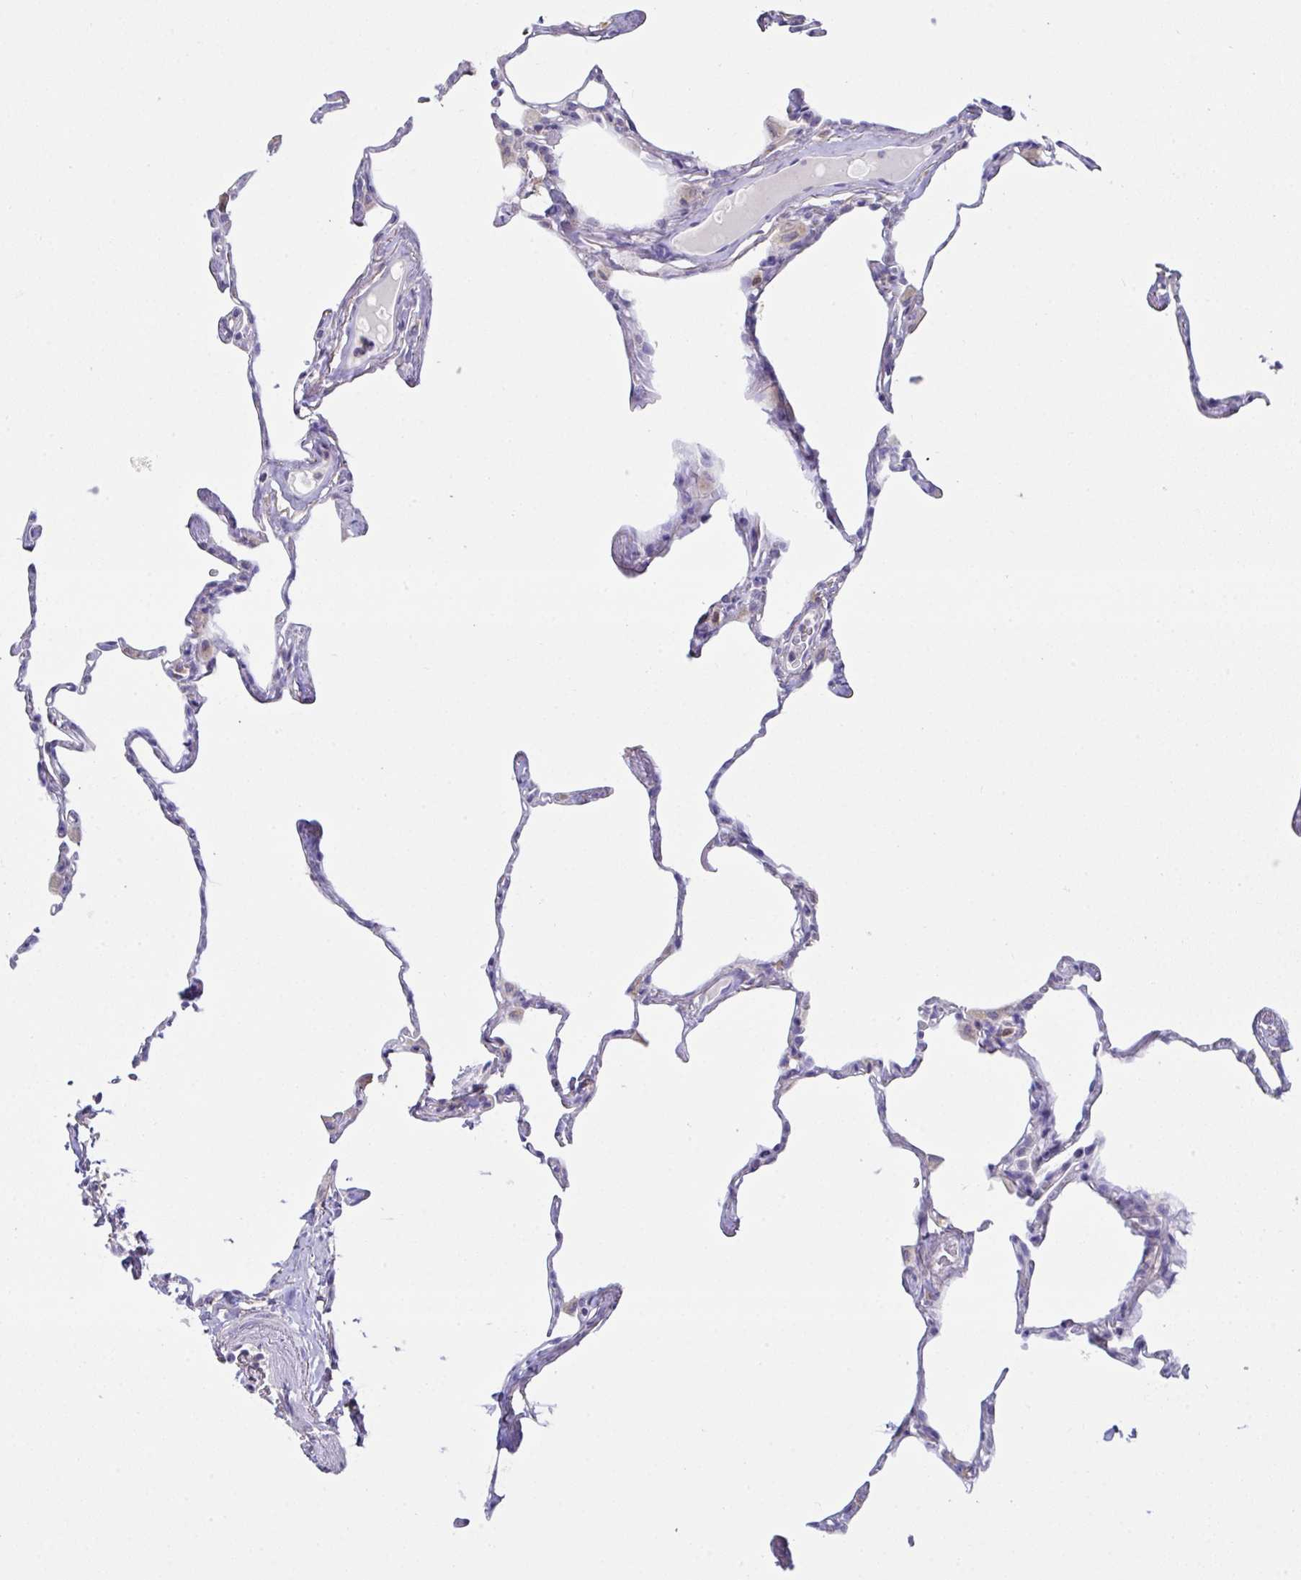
{"staining": {"intensity": "negative", "quantity": "none", "location": "none"}, "tissue": "lung", "cell_type": "Alveolar cells", "image_type": "normal", "snomed": [{"axis": "morphology", "description": "Normal tissue, NOS"}, {"axis": "topography", "description": "Lung"}], "caption": "Micrograph shows no protein expression in alveolar cells of unremarkable lung. (Brightfield microscopy of DAB IHC at high magnification).", "gene": "DOK7", "patient": {"sex": "male", "age": 65}}